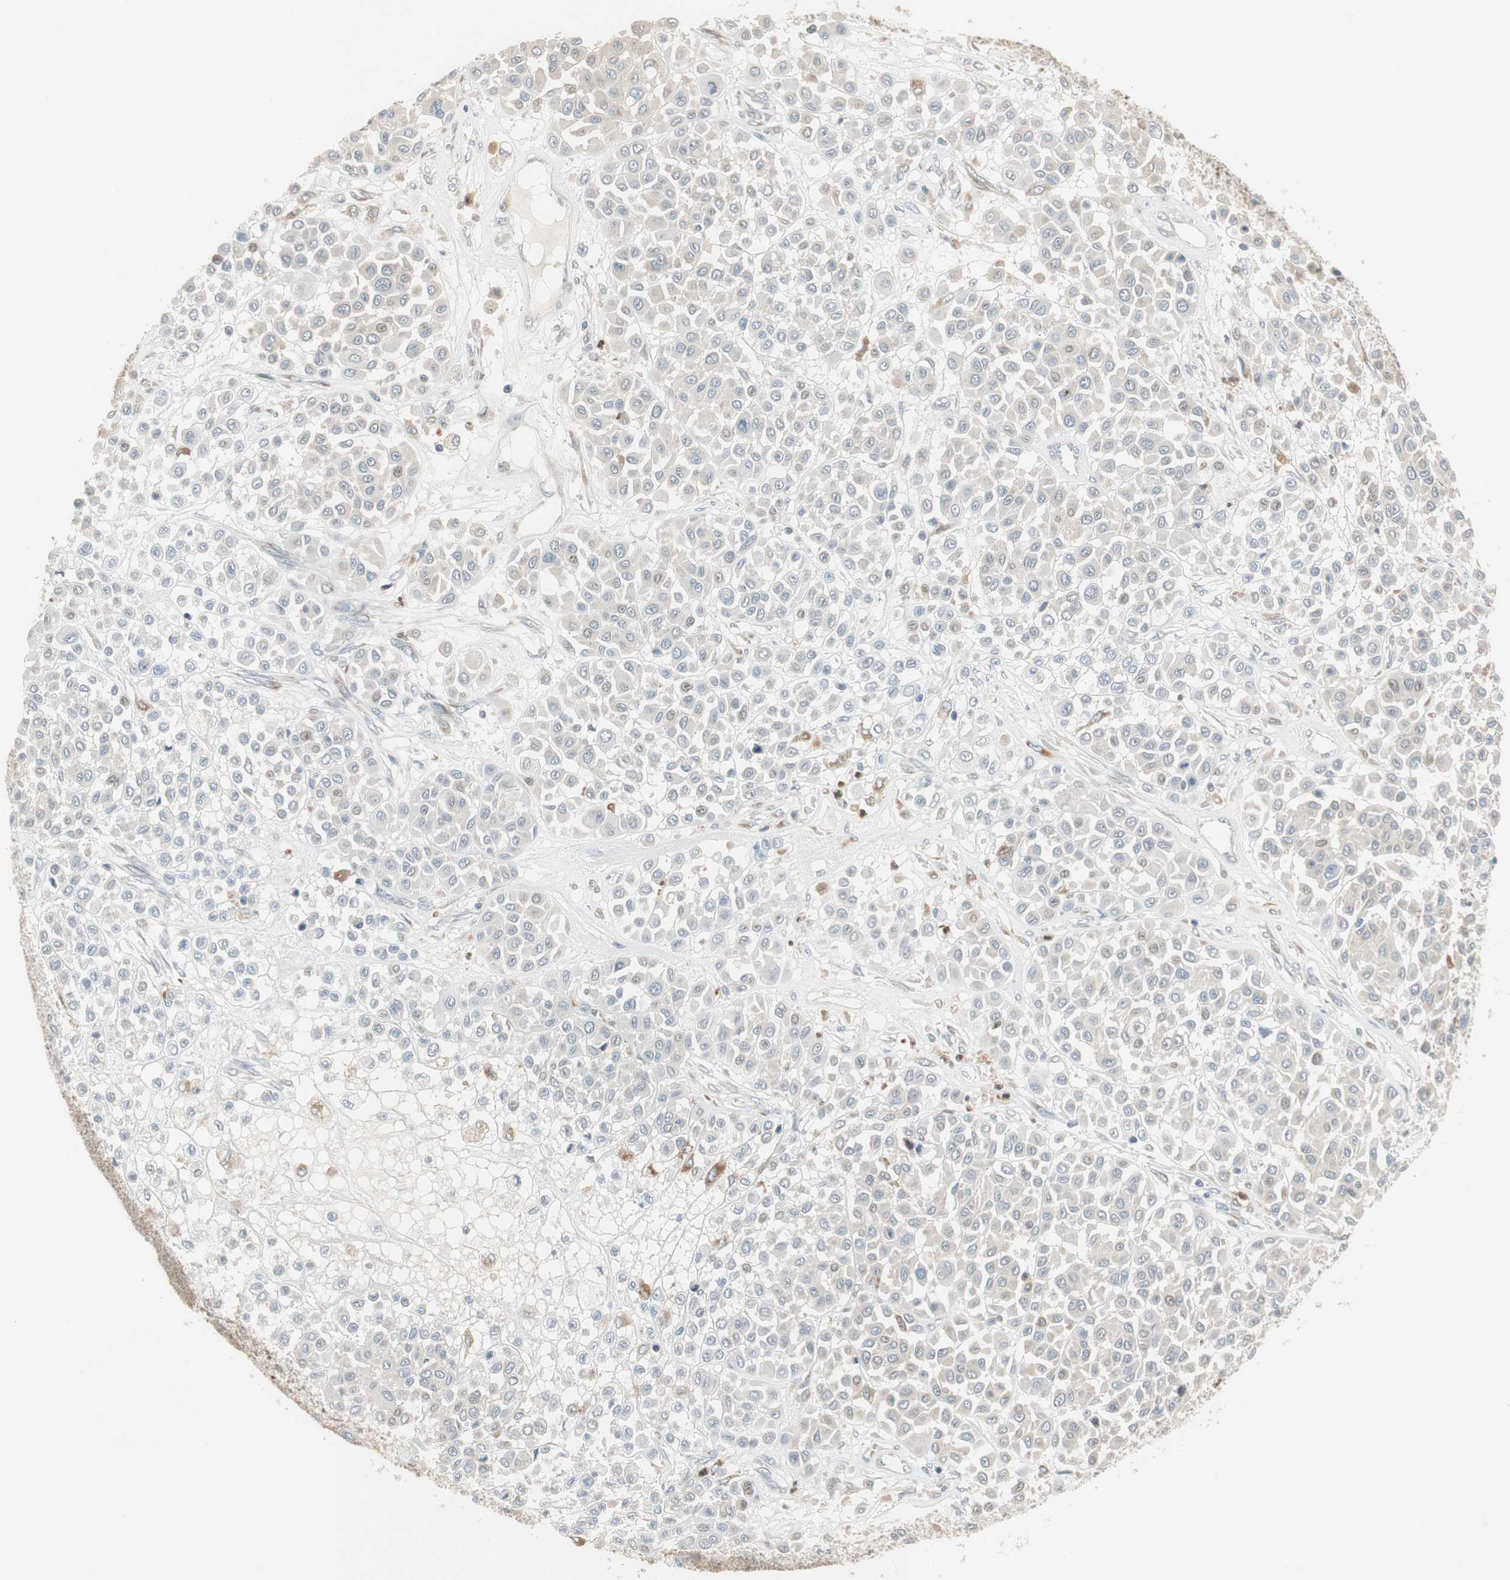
{"staining": {"intensity": "weak", "quantity": "<25%", "location": "nuclear"}, "tissue": "melanoma", "cell_type": "Tumor cells", "image_type": "cancer", "snomed": [{"axis": "morphology", "description": "Malignant melanoma, Metastatic site"}, {"axis": "topography", "description": "Soft tissue"}], "caption": "This is an immunohistochemistry (IHC) micrograph of human melanoma. There is no expression in tumor cells.", "gene": "SNX4", "patient": {"sex": "male", "age": 41}}